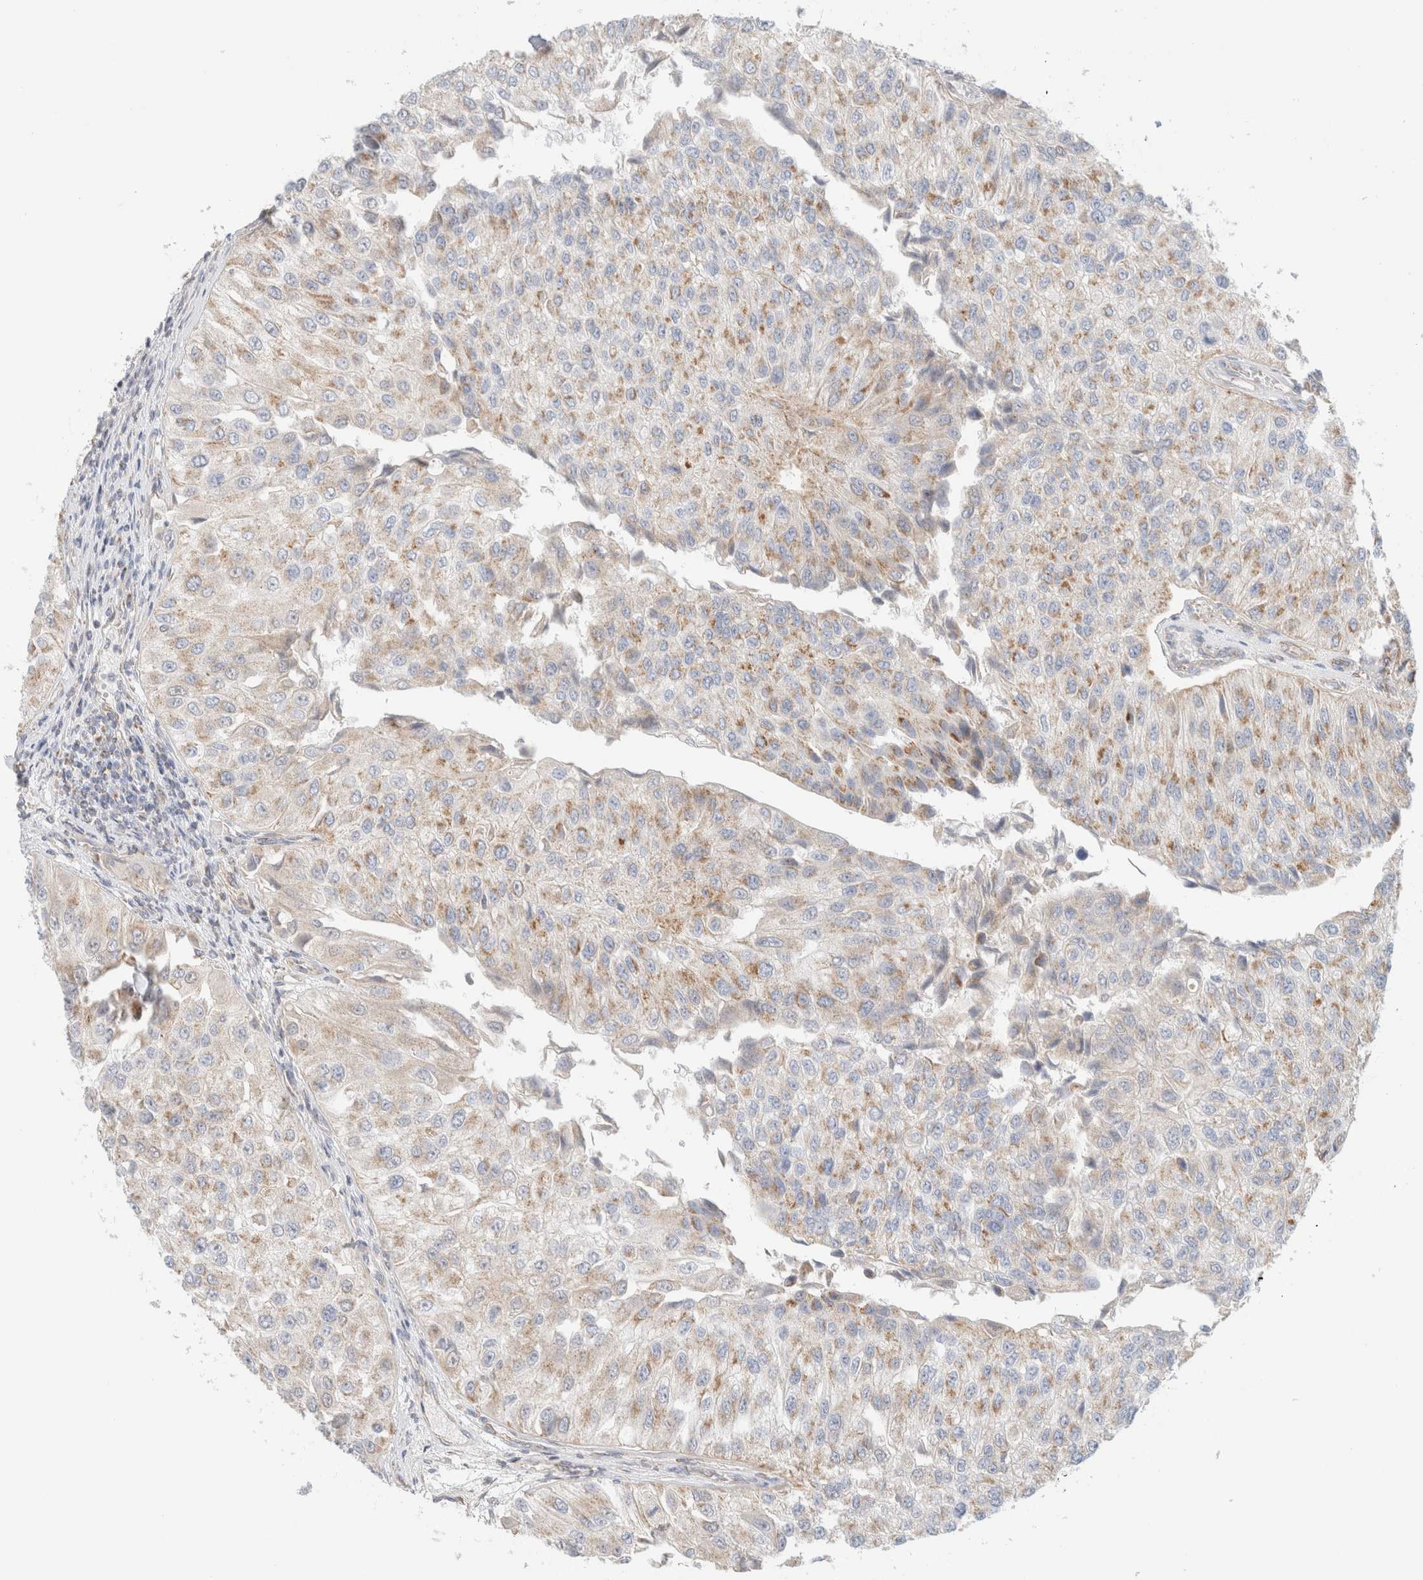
{"staining": {"intensity": "moderate", "quantity": "25%-75%", "location": "cytoplasmic/membranous"}, "tissue": "urothelial cancer", "cell_type": "Tumor cells", "image_type": "cancer", "snomed": [{"axis": "morphology", "description": "Urothelial carcinoma, High grade"}, {"axis": "topography", "description": "Kidney"}, {"axis": "topography", "description": "Urinary bladder"}], "caption": "Immunohistochemical staining of human urothelial cancer exhibits medium levels of moderate cytoplasmic/membranous positivity in about 25%-75% of tumor cells.", "gene": "MRM3", "patient": {"sex": "male", "age": 77}}